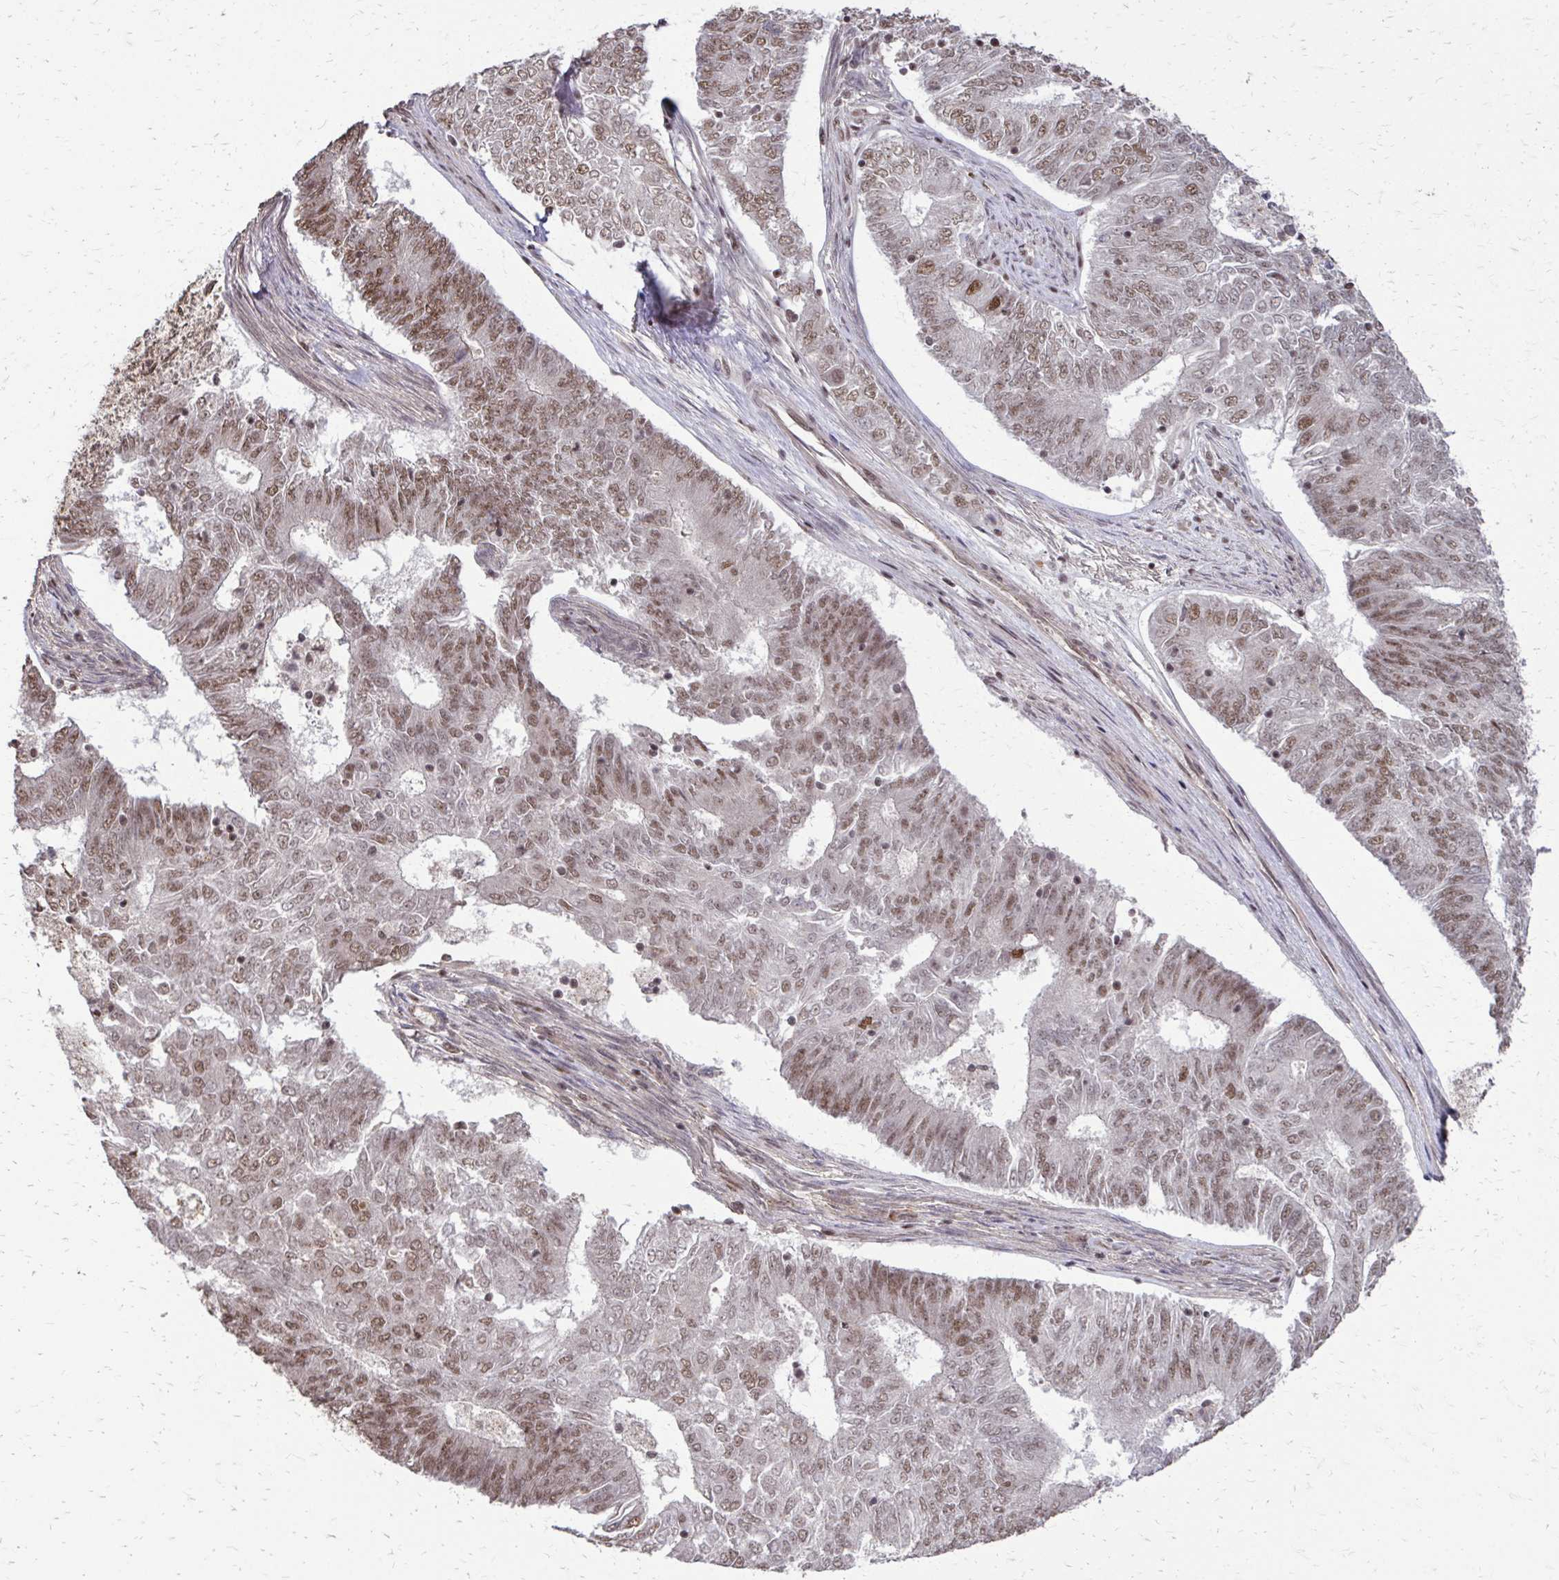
{"staining": {"intensity": "moderate", "quantity": ">75%", "location": "nuclear"}, "tissue": "endometrial cancer", "cell_type": "Tumor cells", "image_type": "cancer", "snomed": [{"axis": "morphology", "description": "Adenocarcinoma, NOS"}, {"axis": "topography", "description": "Endometrium"}], "caption": "A high-resolution histopathology image shows immunohistochemistry staining of endometrial cancer (adenocarcinoma), which shows moderate nuclear expression in about >75% of tumor cells.", "gene": "SS18", "patient": {"sex": "female", "age": 62}}